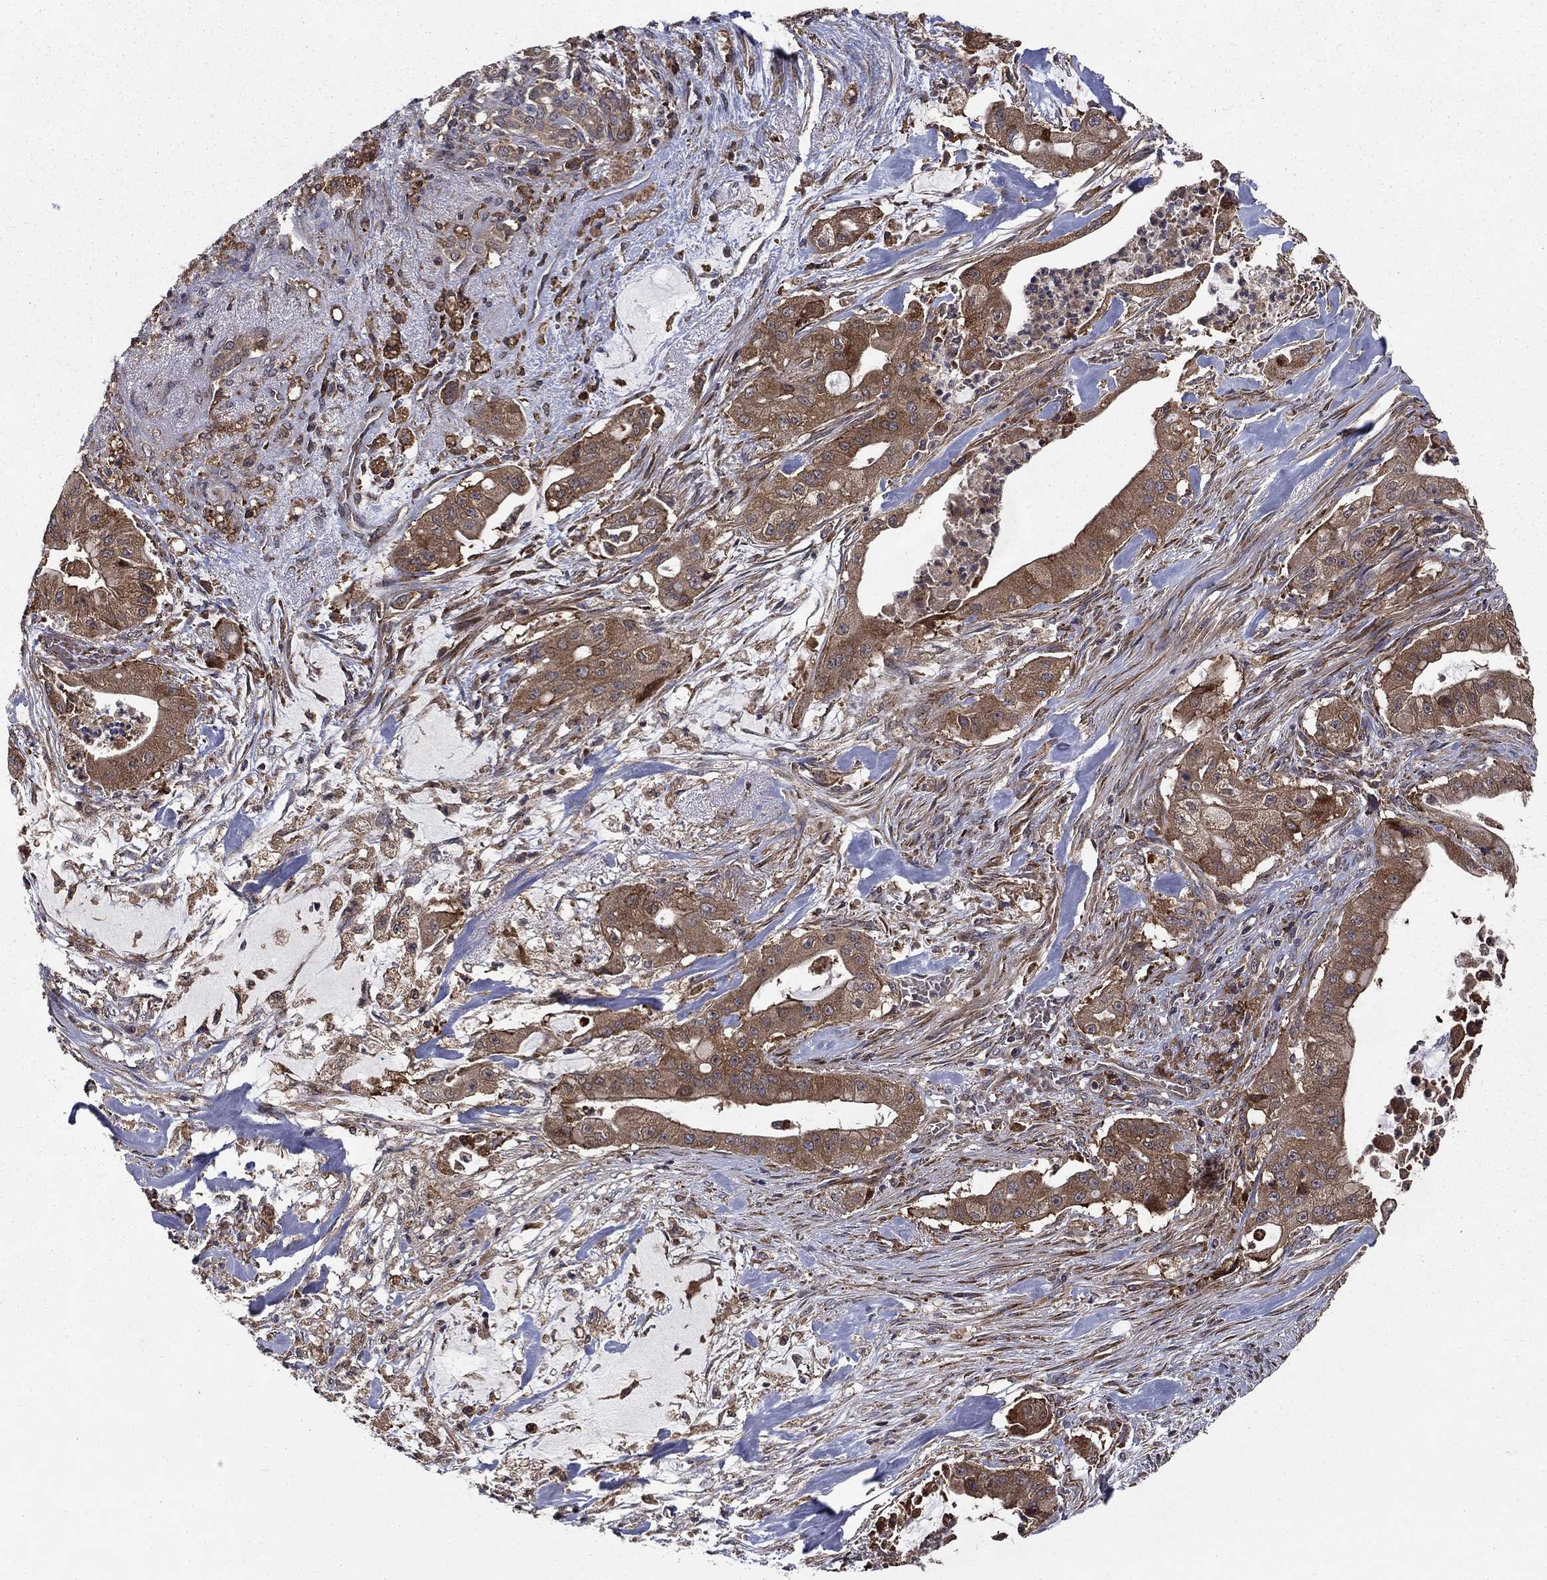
{"staining": {"intensity": "moderate", "quantity": ">75%", "location": "cytoplasmic/membranous"}, "tissue": "pancreatic cancer", "cell_type": "Tumor cells", "image_type": "cancer", "snomed": [{"axis": "morphology", "description": "Normal tissue, NOS"}, {"axis": "morphology", "description": "Inflammation, NOS"}, {"axis": "morphology", "description": "Adenocarcinoma, NOS"}, {"axis": "topography", "description": "Pancreas"}], "caption": "Human pancreatic cancer stained with a brown dye demonstrates moderate cytoplasmic/membranous positive positivity in approximately >75% of tumor cells.", "gene": "BABAM2", "patient": {"sex": "male", "age": 57}}